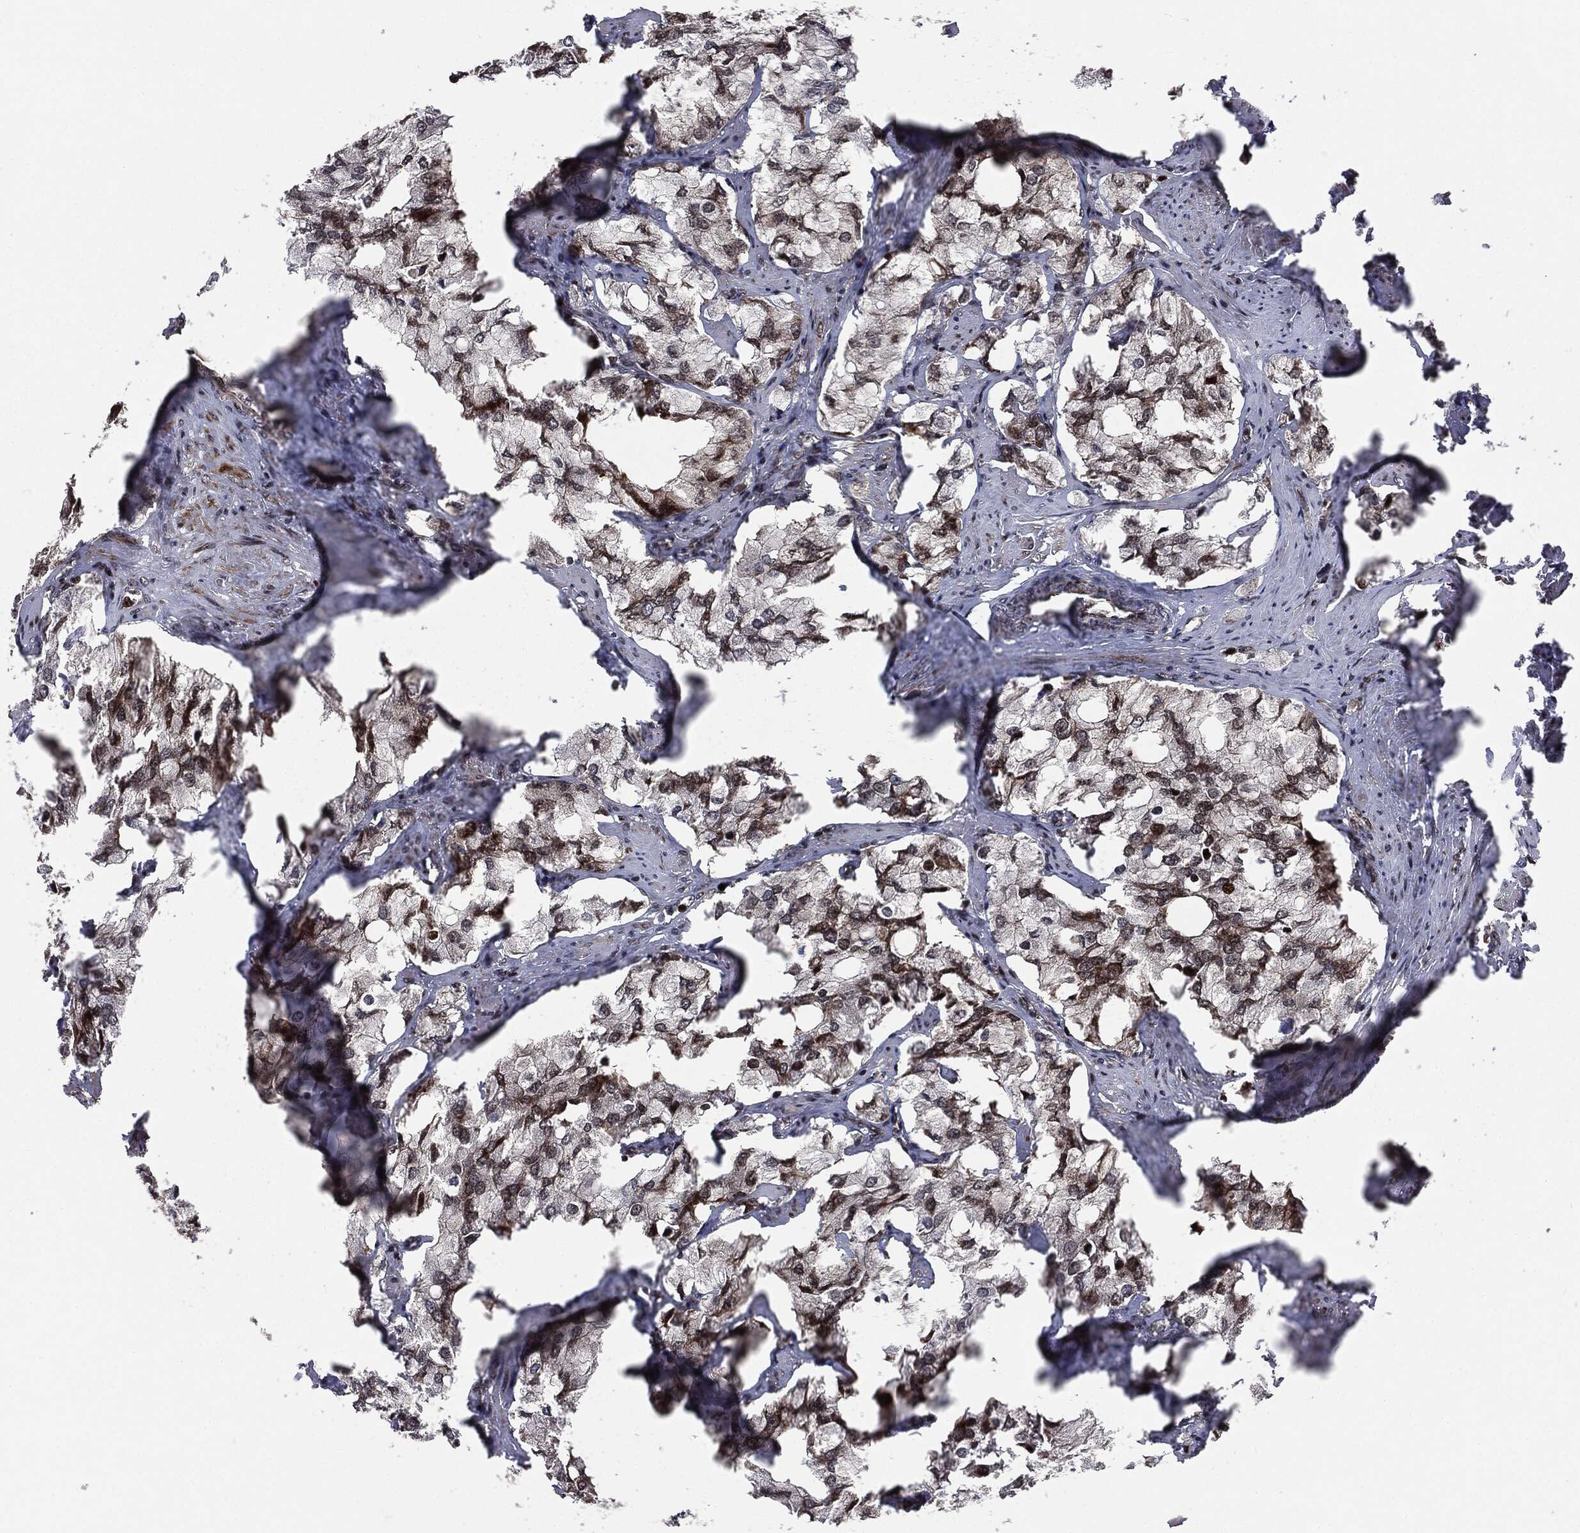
{"staining": {"intensity": "strong", "quantity": "<25%", "location": "nuclear"}, "tissue": "prostate cancer", "cell_type": "Tumor cells", "image_type": "cancer", "snomed": [{"axis": "morphology", "description": "Adenocarcinoma, NOS"}, {"axis": "topography", "description": "Prostate and seminal vesicle, NOS"}, {"axis": "topography", "description": "Prostate"}], "caption": "IHC image of neoplastic tissue: prostate cancer stained using immunohistochemistry exhibits medium levels of strong protein expression localized specifically in the nuclear of tumor cells, appearing as a nuclear brown color.", "gene": "SMAD4", "patient": {"sex": "male", "age": 64}}